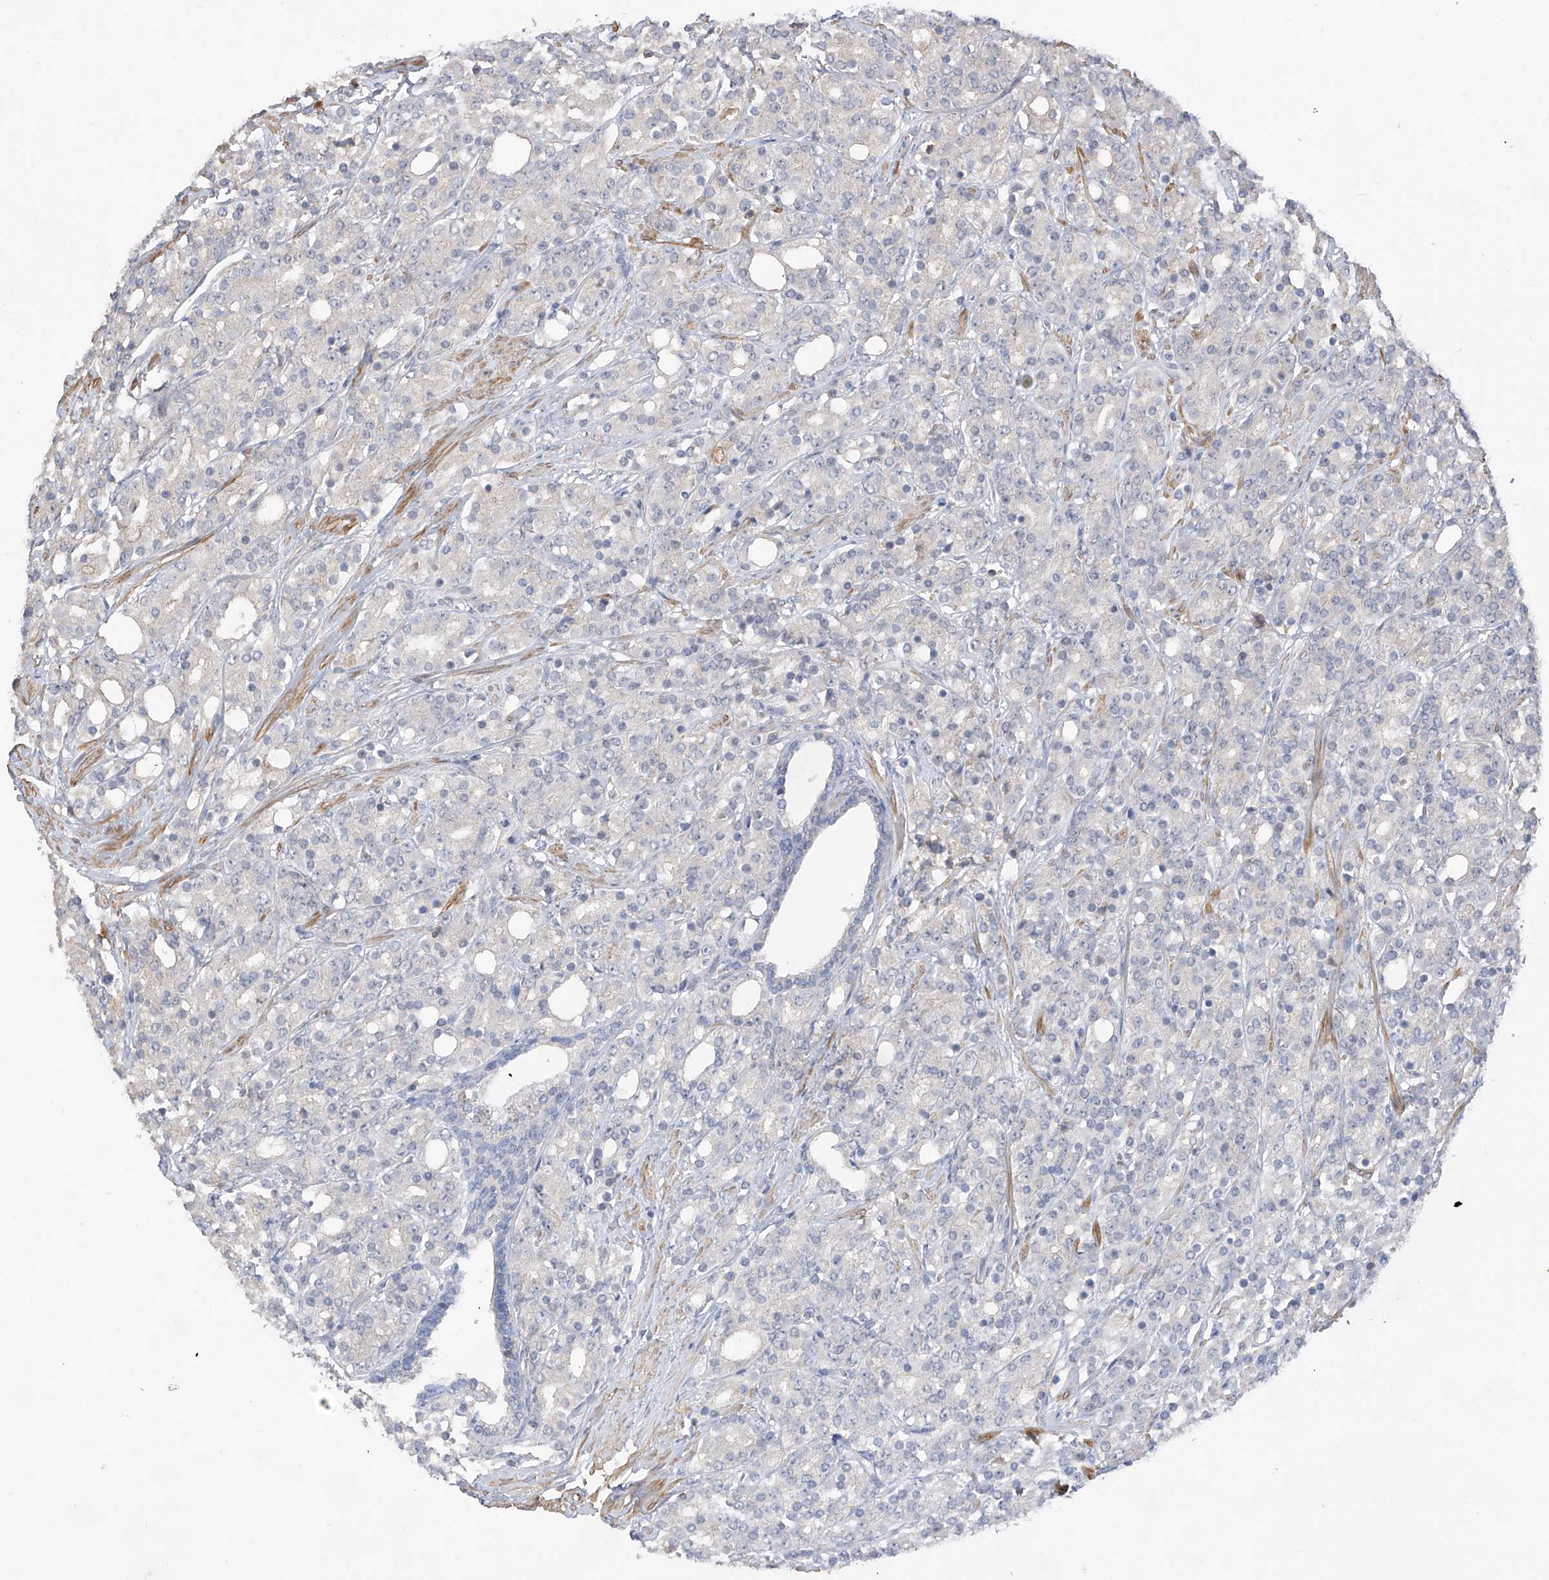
{"staining": {"intensity": "negative", "quantity": "none", "location": "none"}, "tissue": "prostate cancer", "cell_type": "Tumor cells", "image_type": "cancer", "snomed": [{"axis": "morphology", "description": "Adenocarcinoma, High grade"}, {"axis": "topography", "description": "Prostate"}], "caption": "DAB immunohistochemical staining of human high-grade adenocarcinoma (prostate) reveals no significant staining in tumor cells. (DAB (3,3'-diaminobenzidine) immunohistochemistry (IHC) visualized using brightfield microscopy, high magnification).", "gene": "SLFN14", "patient": {"sex": "male", "age": 62}}